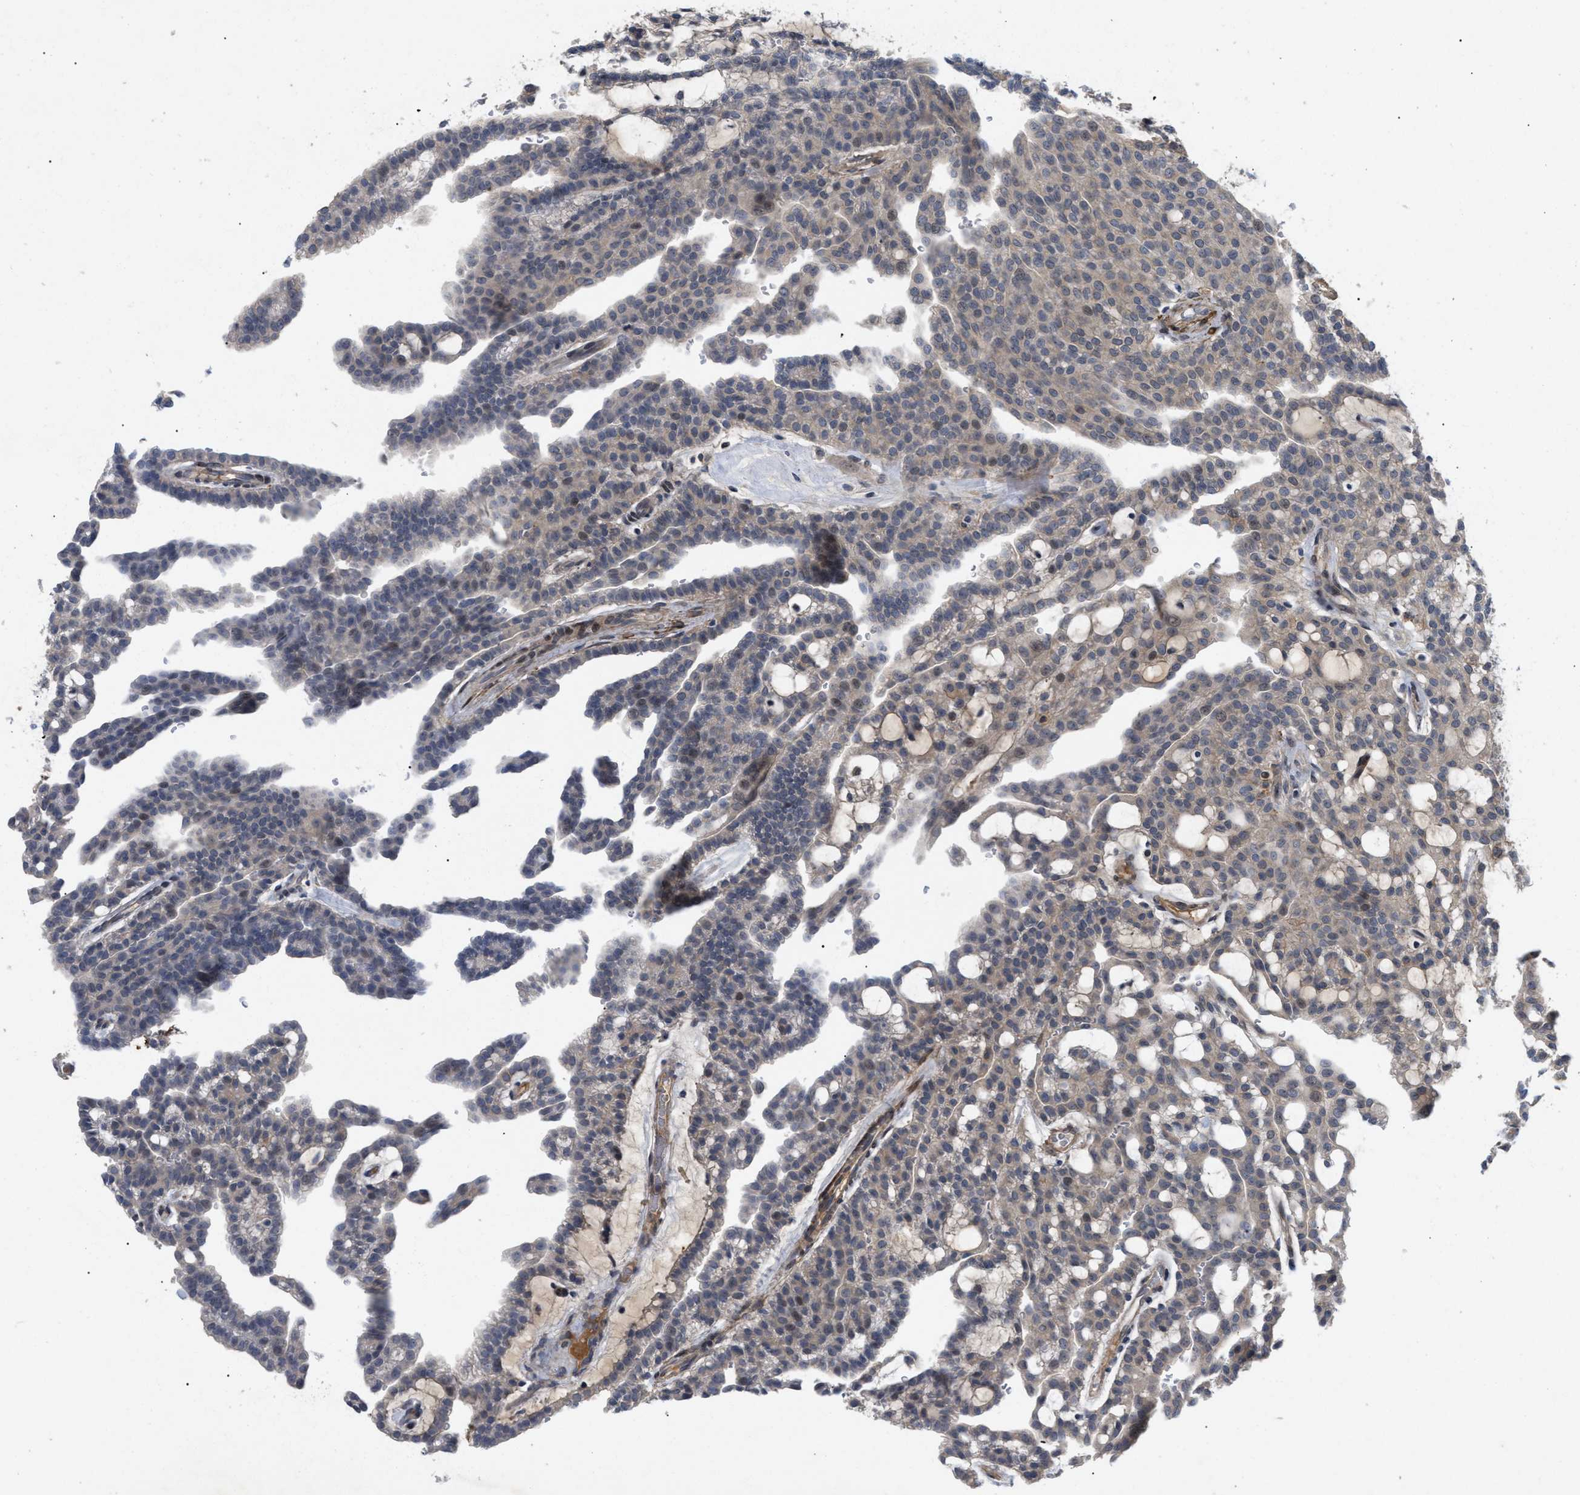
{"staining": {"intensity": "weak", "quantity": ">75%", "location": "cytoplasmic/membranous,nuclear"}, "tissue": "renal cancer", "cell_type": "Tumor cells", "image_type": "cancer", "snomed": [{"axis": "morphology", "description": "Adenocarcinoma, NOS"}, {"axis": "topography", "description": "Kidney"}], "caption": "The histopathology image demonstrates immunohistochemical staining of renal adenocarcinoma. There is weak cytoplasmic/membranous and nuclear expression is present in about >75% of tumor cells. (Stains: DAB (3,3'-diaminobenzidine) in brown, nuclei in blue, Microscopy: brightfield microscopy at high magnification).", "gene": "ST6GALNAC6", "patient": {"sex": "male", "age": 63}}